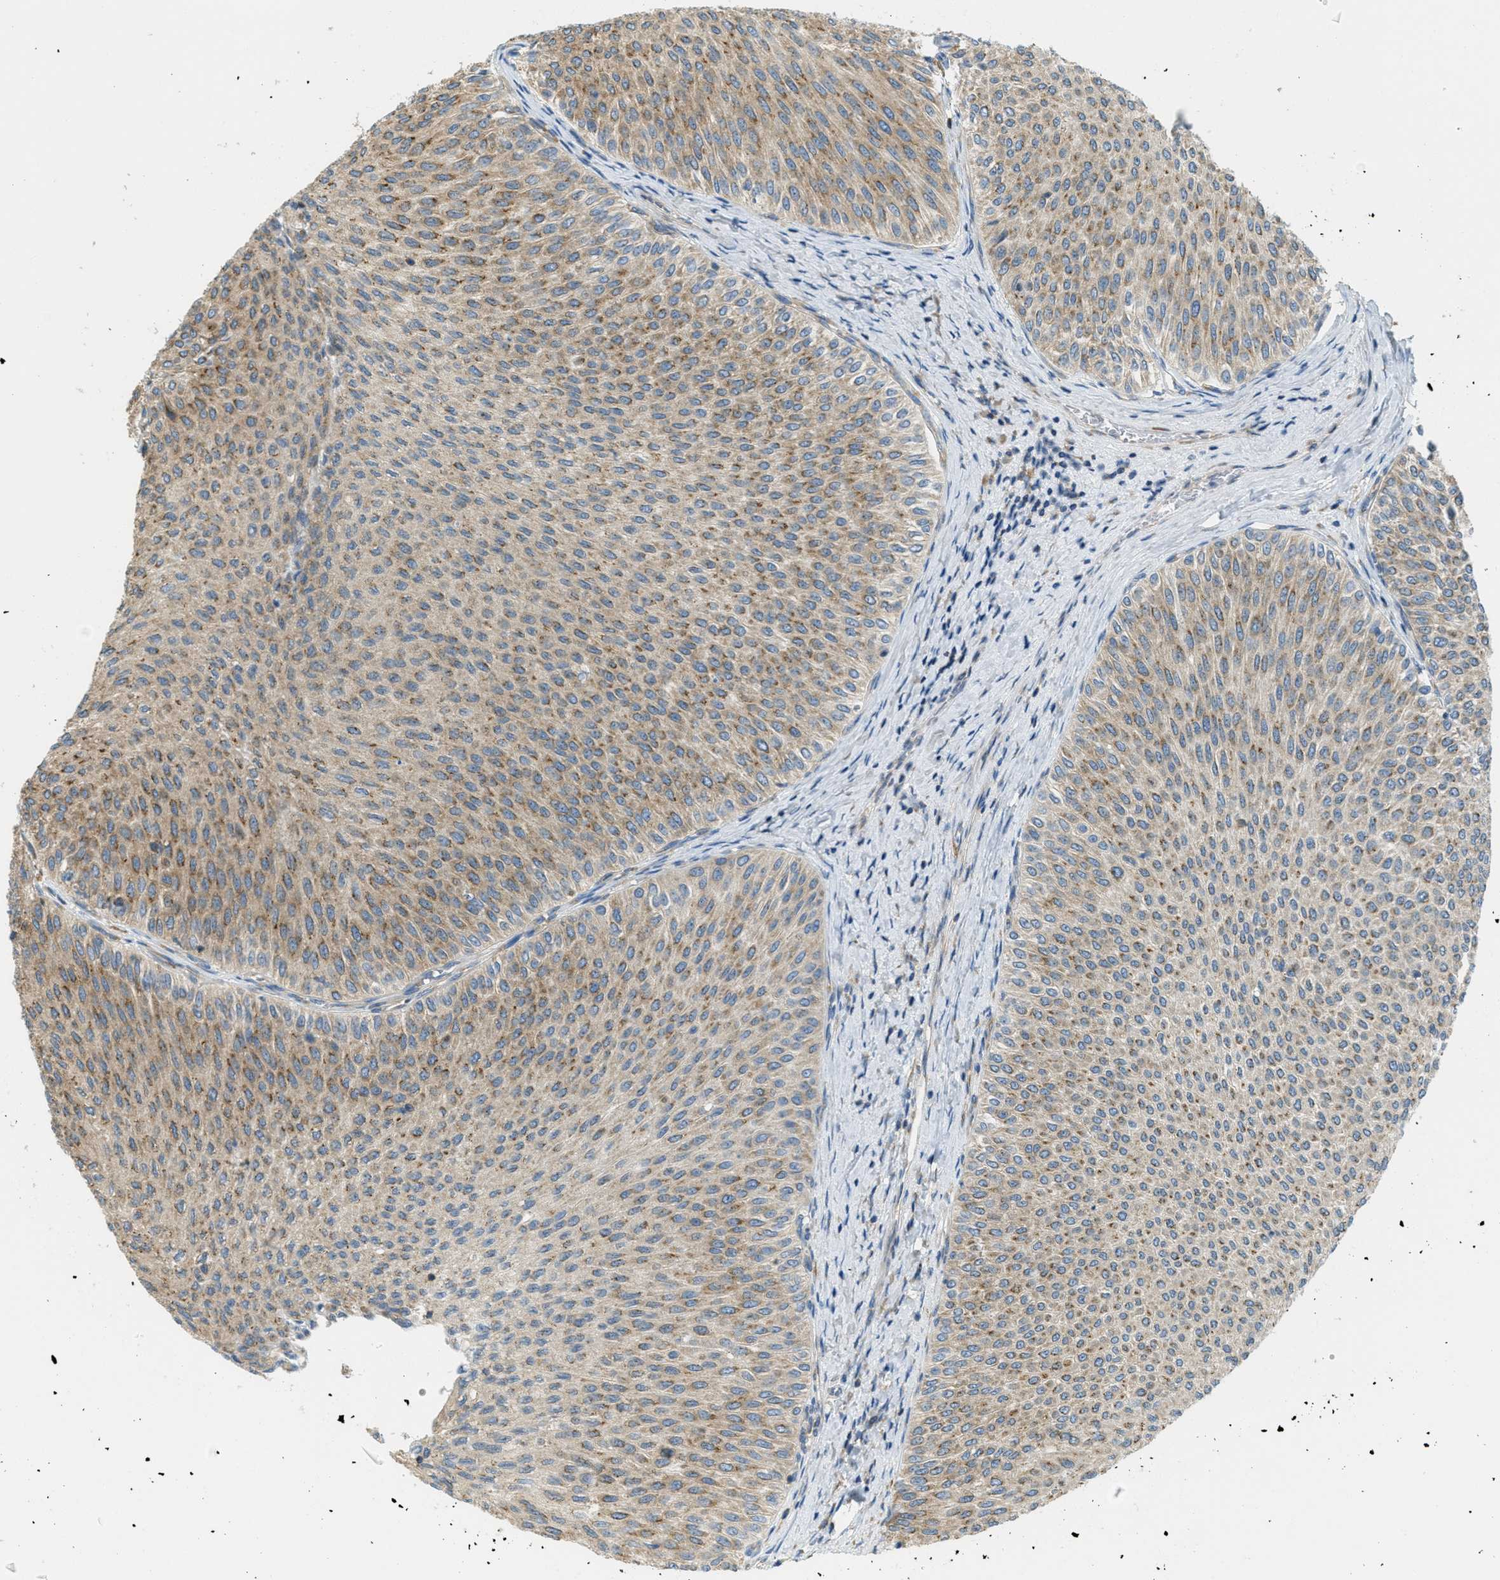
{"staining": {"intensity": "moderate", "quantity": "25%-75%", "location": "cytoplasmic/membranous"}, "tissue": "urothelial cancer", "cell_type": "Tumor cells", "image_type": "cancer", "snomed": [{"axis": "morphology", "description": "Urothelial carcinoma, Low grade"}, {"axis": "topography", "description": "Urinary bladder"}], "caption": "Tumor cells display moderate cytoplasmic/membranous positivity in approximately 25%-75% of cells in urothelial carcinoma (low-grade).", "gene": "ABCF1", "patient": {"sex": "male", "age": 78}}